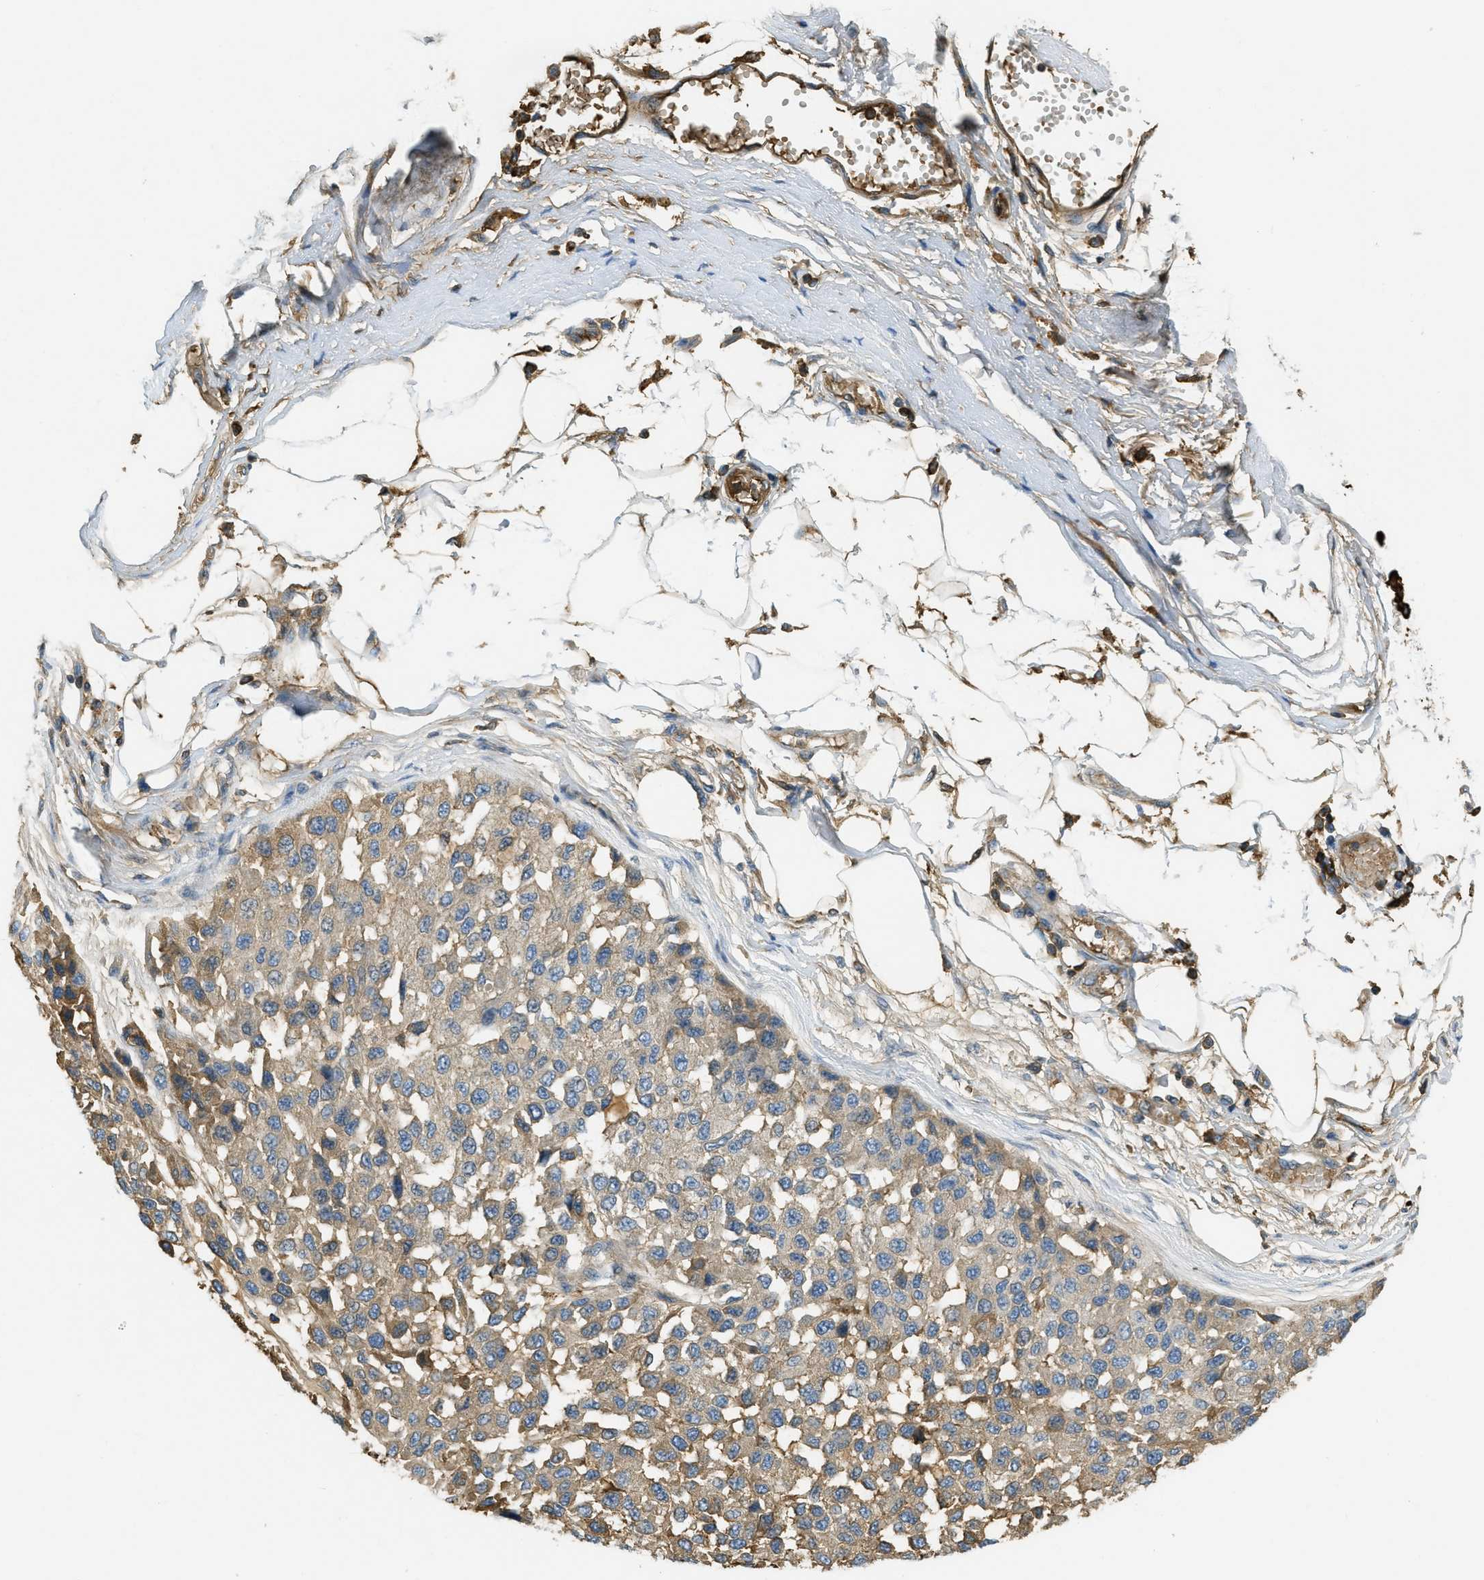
{"staining": {"intensity": "weak", "quantity": ">75%", "location": "cytoplasmic/membranous"}, "tissue": "melanoma", "cell_type": "Tumor cells", "image_type": "cancer", "snomed": [{"axis": "morphology", "description": "Normal tissue, NOS"}, {"axis": "morphology", "description": "Malignant melanoma, NOS"}, {"axis": "topography", "description": "Skin"}], "caption": "Malignant melanoma tissue demonstrates weak cytoplasmic/membranous expression in approximately >75% of tumor cells (DAB (3,3'-diaminobenzidine) = brown stain, brightfield microscopy at high magnification).", "gene": "PRTN3", "patient": {"sex": "male", "age": 62}}